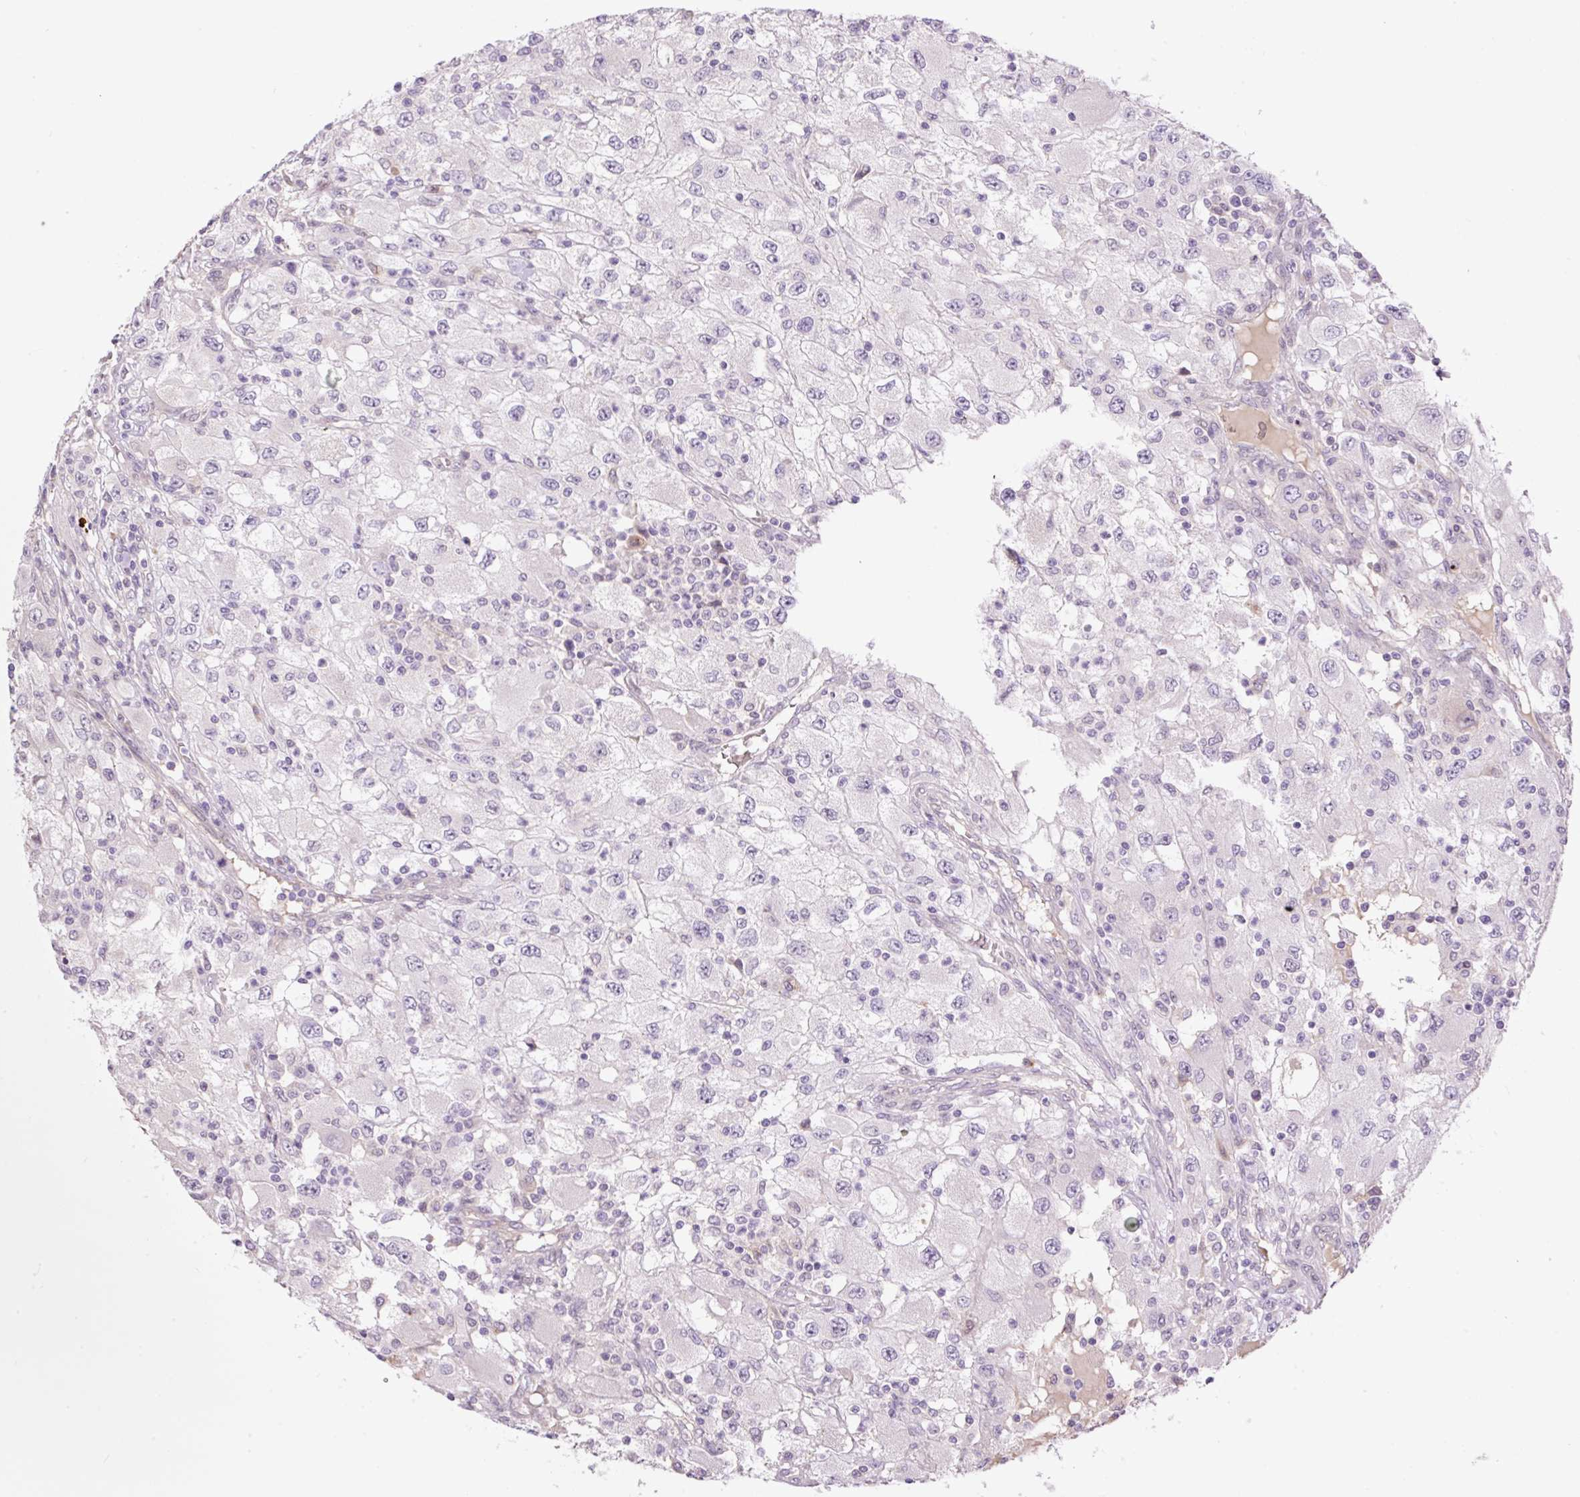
{"staining": {"intensity": "negative", "quantity": "none", "location": "none"}, "tissue": "renal cancer", "cell_type": "Tumor cells", "image_type": "cancer", "snomed": [{"axis": "morphology", "description": "Adenocarcinoma, NOS"}, {"axis": "topography", "description": "Kidney"}], "caption": "IHC image of neoplastic tissue: human adenocarcinoma (renal) stained with DAB reveals no significant protein expression in tumor cells.", "gene": "HABP4", "patient": {"sex": "female", "age": 67}}